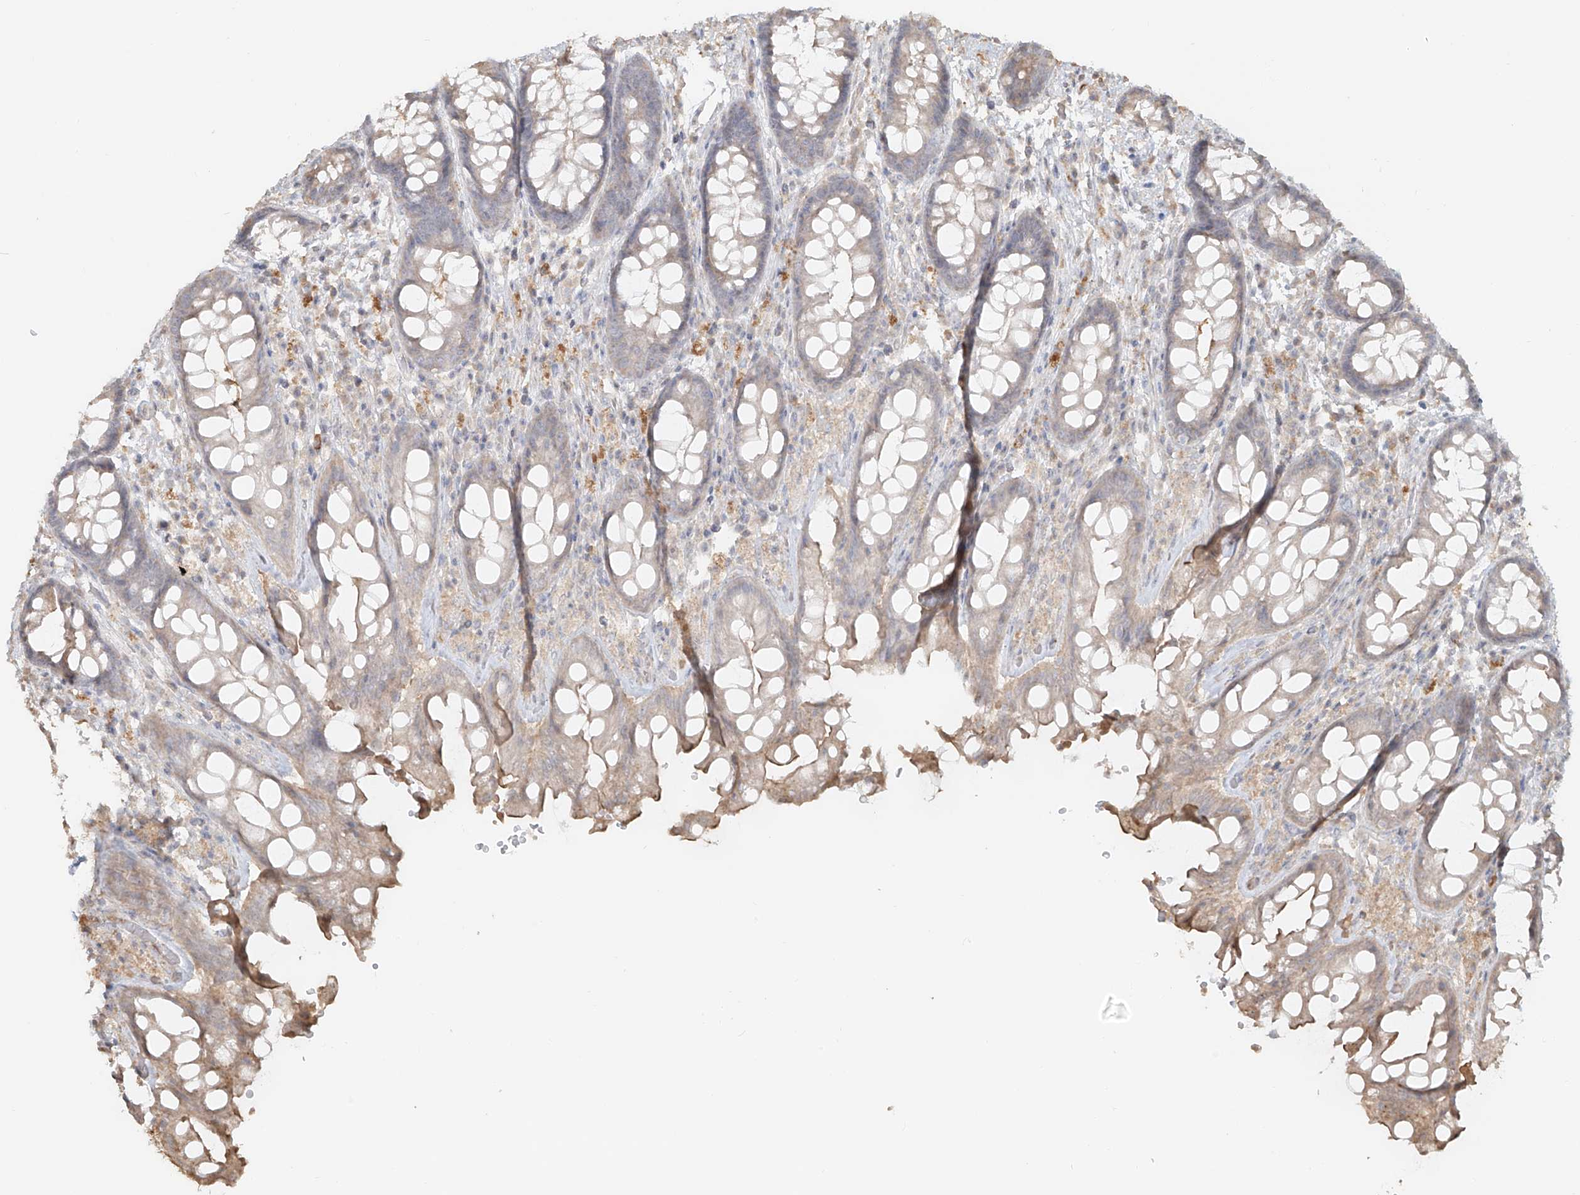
{"staining": {"intensity": "weak", "quantity": "25%-75%", "location": "cytoplasmic/membranous"}, "tissue": "rectum", "cell_type": "Glandular cells", "image_type": "normal", "snomed": [{"axis": "morphology", "description": "Normal tissue, NOS"}, {"axis": "topography", "description": "Rectum"}], "caption": "DAB immunohistochemical staining of benign rectum demonstrates weak cytoplasmic/membranous protein staining in about 25%-75% of glandular cells. The staining is performed using DAB brown chromogen to label protein expression. The nuclei are counter-stained blue using hematoxylin.", "gene": "NPHS1", "patient": {"sex": "male", "age": 64}}